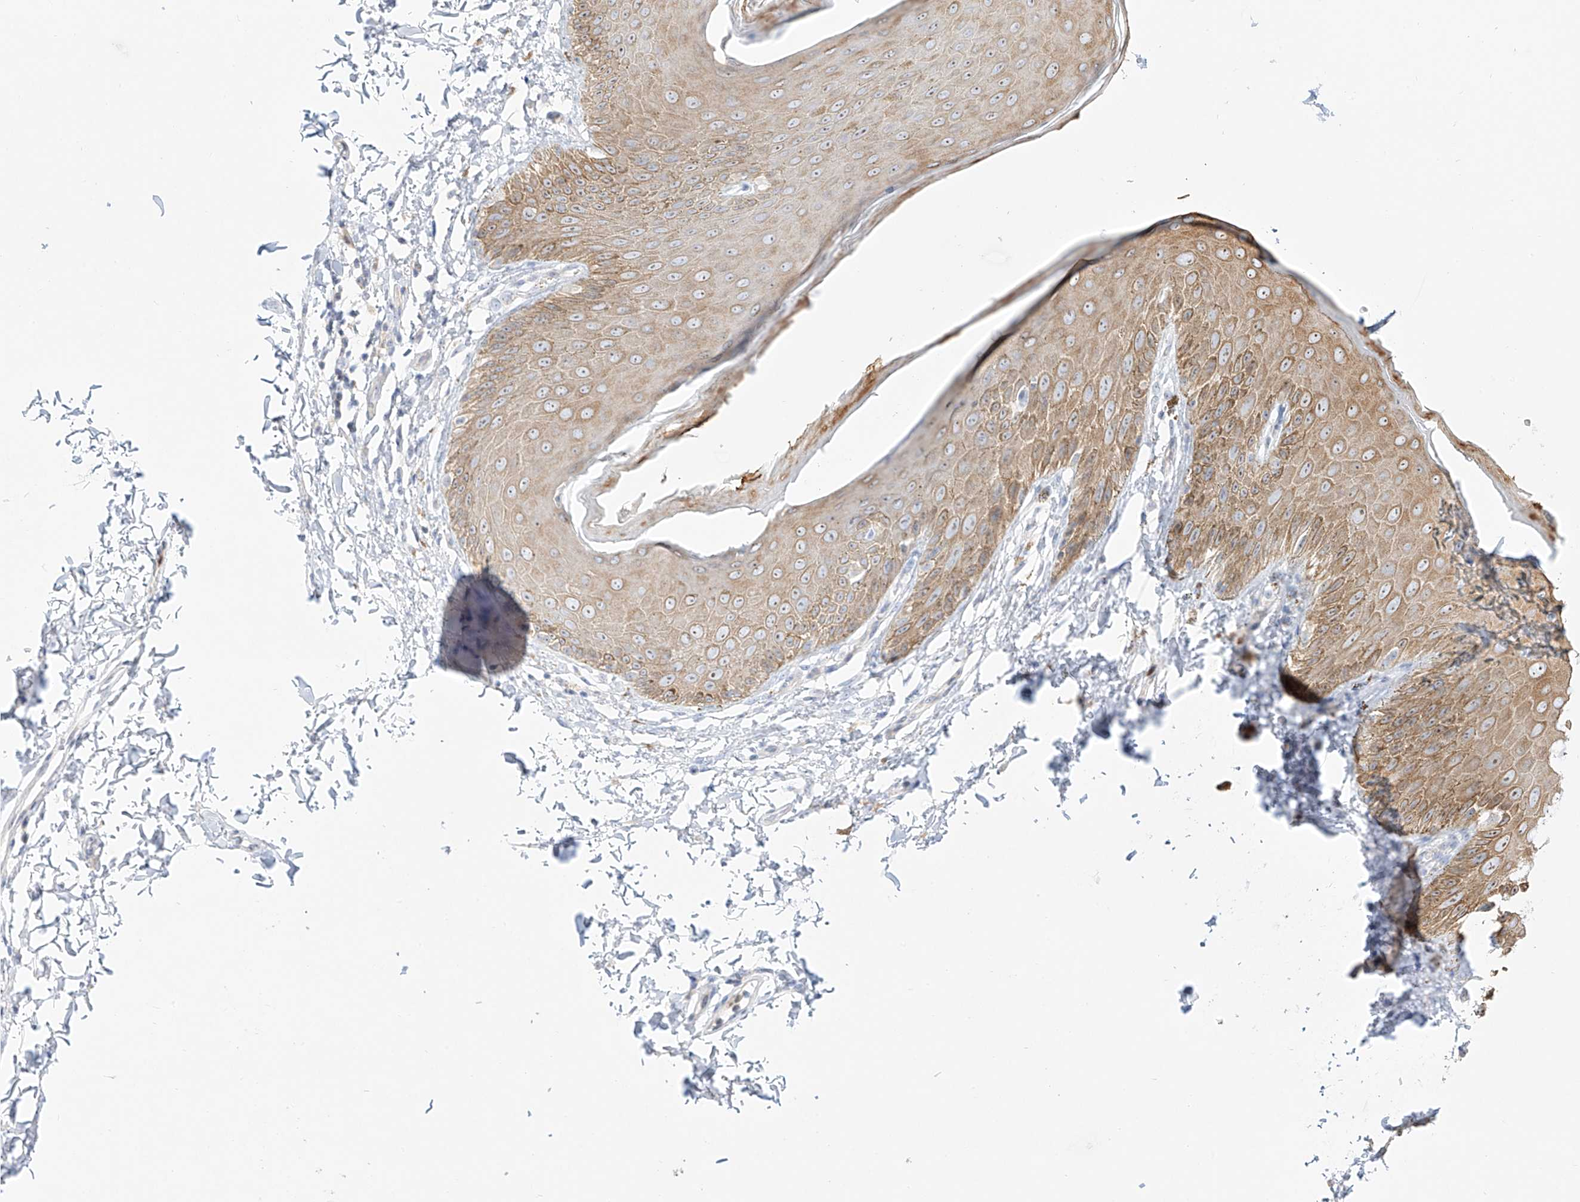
{"staining": {"intensity": "moderate", "quantity": "25%-75%", "location": "cytoplasmic/membranous"}, "tissue": "skin", "cell_type": "Epidermal cells", "image_type": "normal", "snomed": [{"axis": "morphology", "description": "Normal tissue, NOS"}, {"axis": "topography", "description": "Anal"}], "caption": "Protein staining of unremarkable skin displays moderate cytoplasmic/membranous positivity in approximately 25%-75% of epidermal cells.", "gene": "SNU13", "patient": {"sex": "male", "age": 44}}